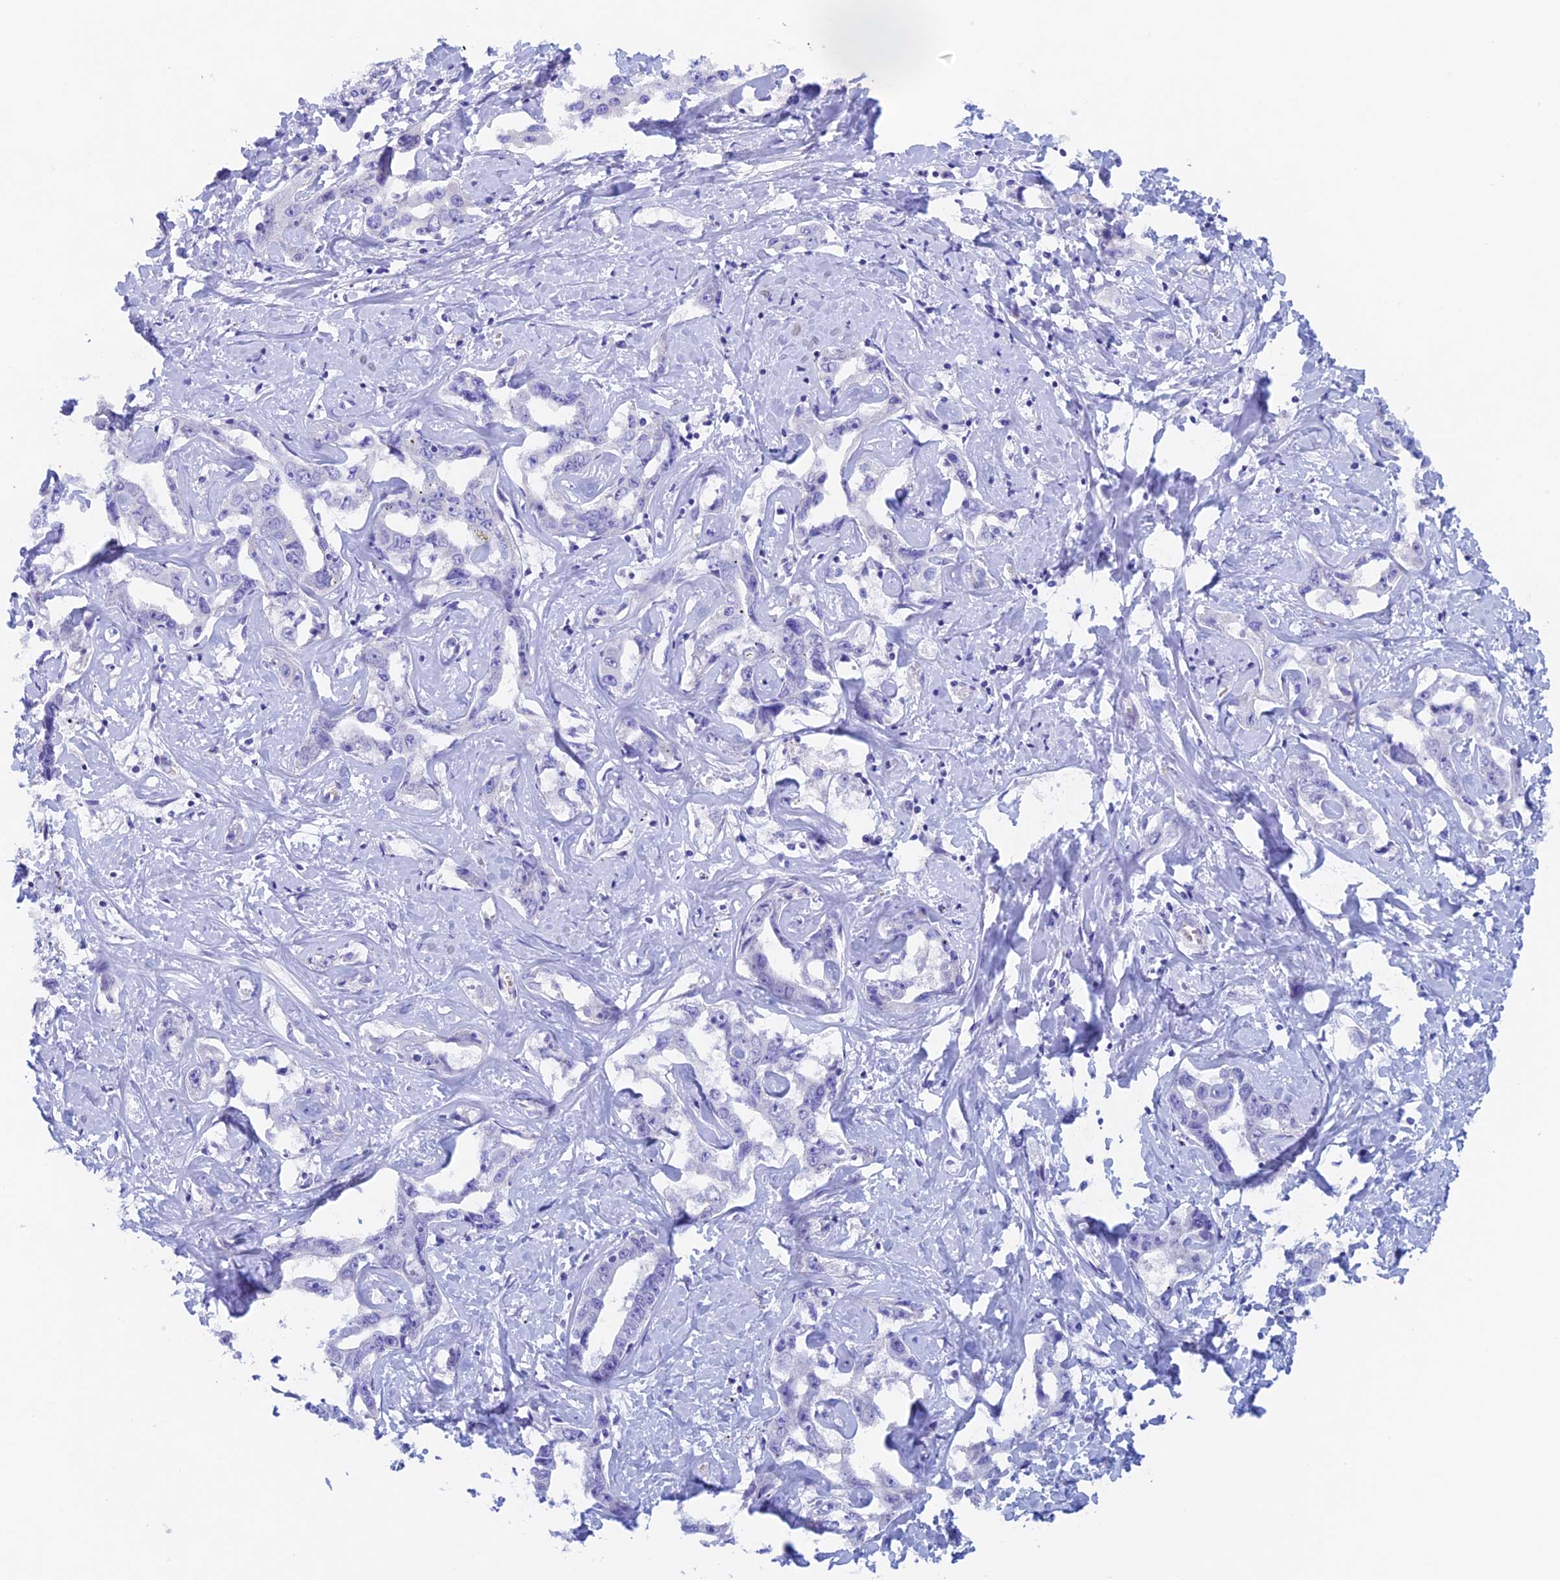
{"staining": {"intensity": "negative", "quantity": "none", "location": "none"}, "tissue": "liver cancer", "cell_type": "Tumor cells", "image_type": "cancer", "snomed": [{"axis": "morphology", "description": "Cholangiocarcinoma"}, {"axis": "topography", "description": "Liver"}], "caption": "IHC of human liver cholangiocarcinoma exhibits no positivity in tumor cells.", "gene": "PSMC3IP", "patient": {"sex": "male", "age": 59}}